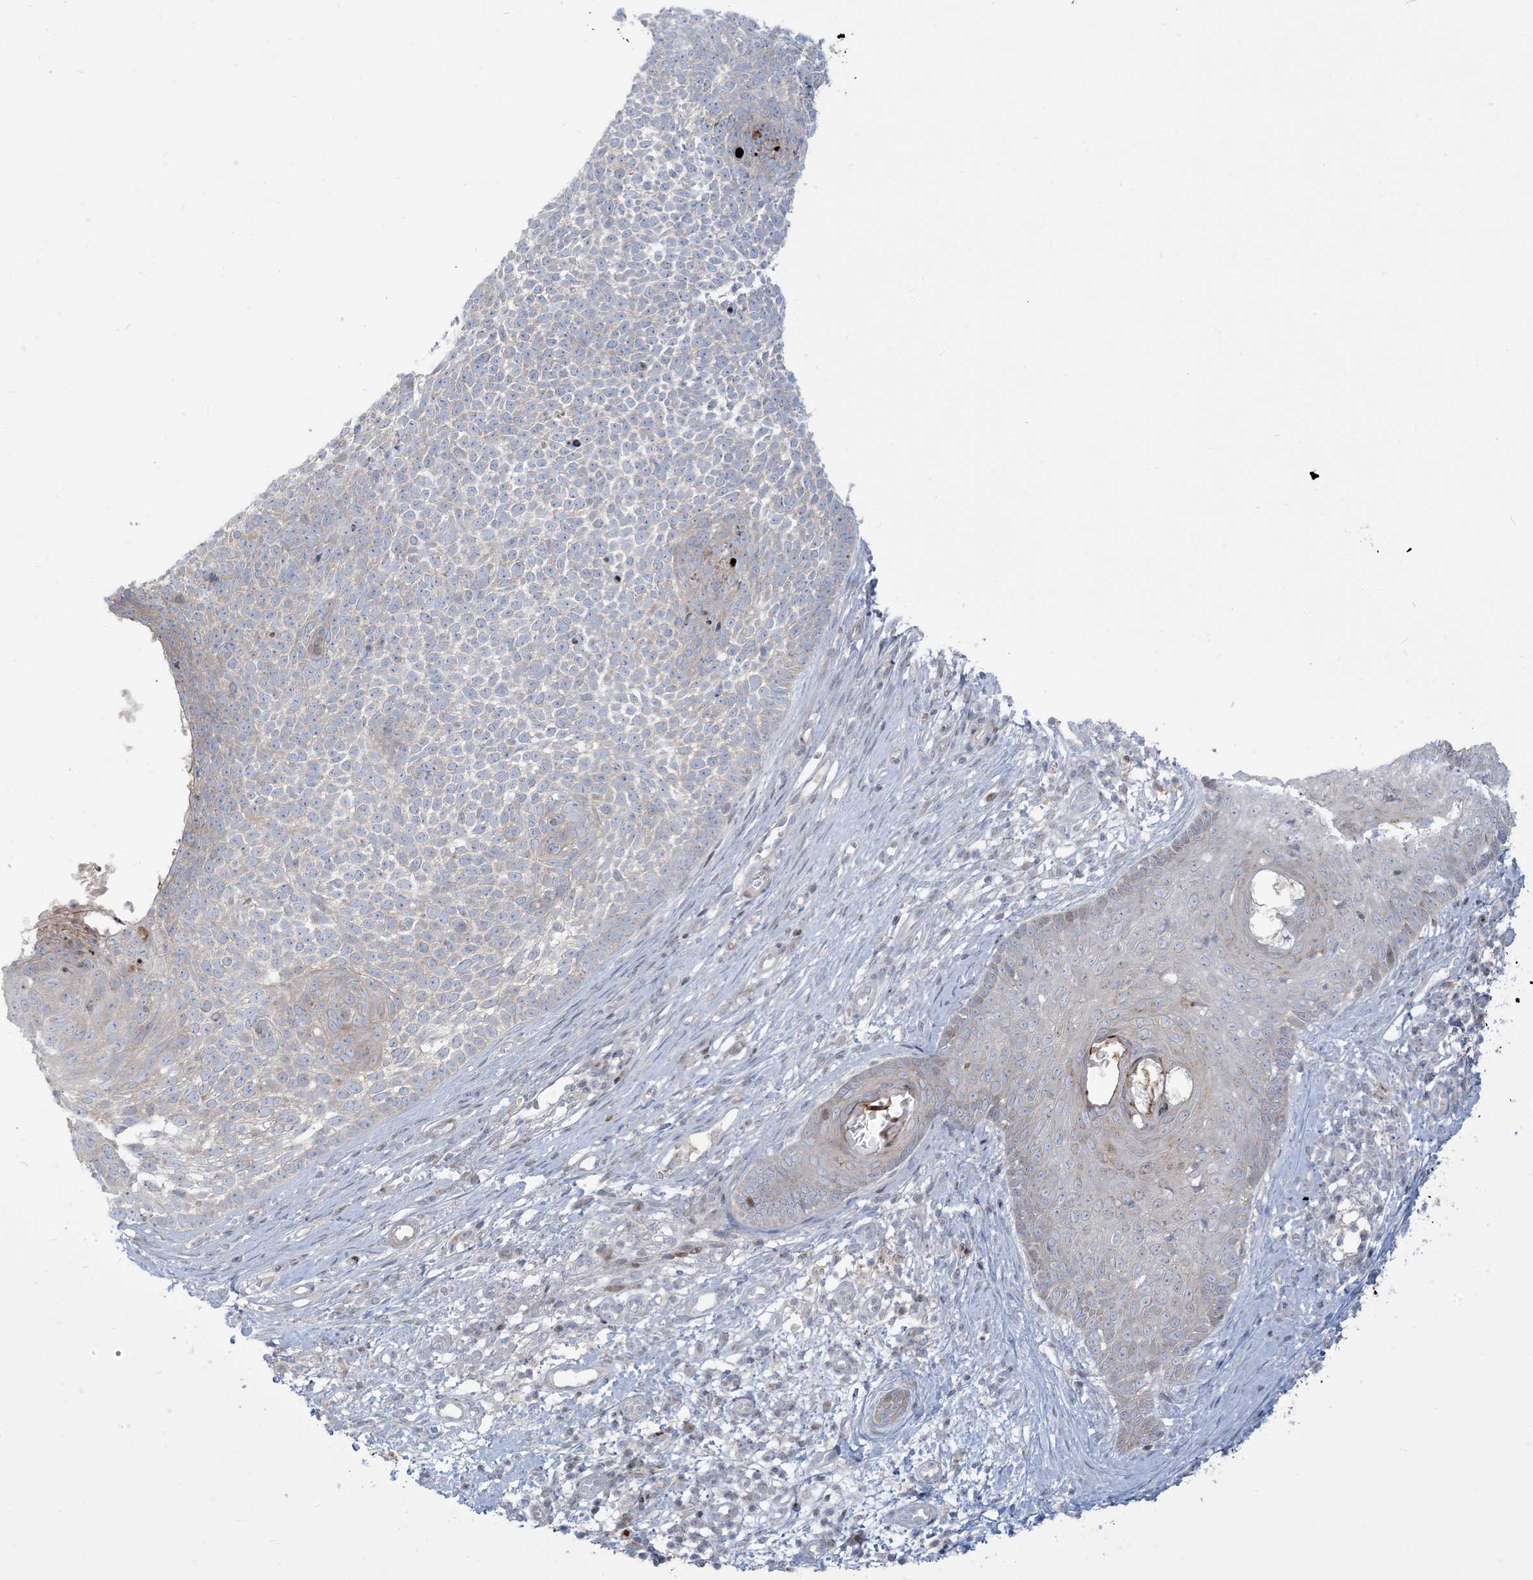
{"staining": {"intensity": "negative", "quantity": "none", "location": "none"}, "tissue": "skin cancer", "cell_type": "Tumor cells", "image_type": "cancer", "snomed": [{"axis": "morphology", "description": "Basal cell carcinoma"}, {"axis": "topography", "description": "Skin"}], "caption": "DAB immunohistochemical staining of basal cell carcinoma (skin) reveals no significant positivity in tumor cells.", "gene": "AFTPH", "patient": {"sex": "female", "age": 81}}